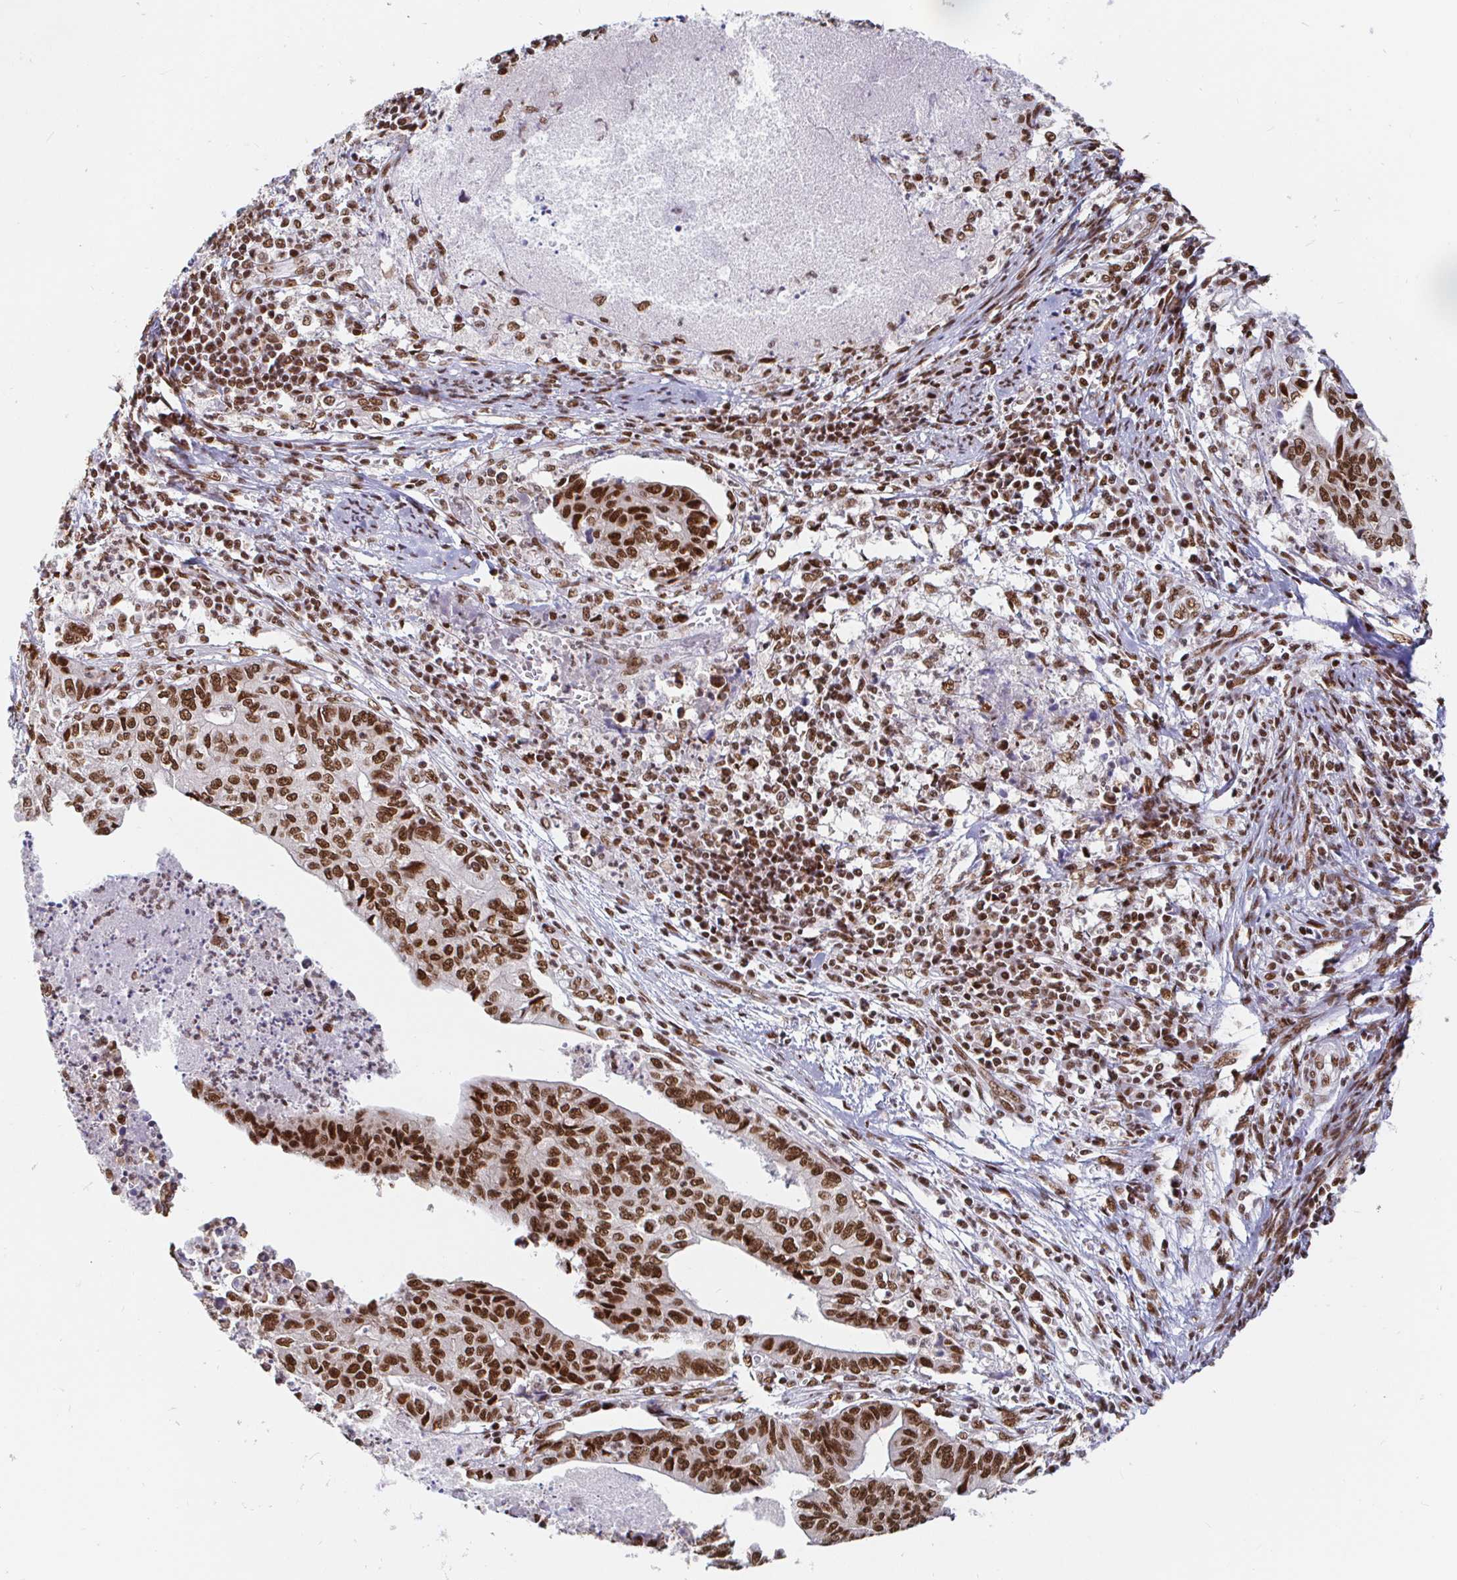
{"staining": {"intensity": "strong", "quantity": ">75%", "location": "nuclear"}, "tissue": "endometrial cancer", "cell_type": "Tumor cells", "image_type": "cancer", "snomed": [{"axis": "morphology", "description": "Adenocarcinoma, NOS"}, {"axis": "topography", "description": "Endometrium"}], "caption": "Immunohistochemical staining of human endometrial cancer reveals high levels of strong nuclear protein positivity in about >75% of tumor cells.", "gene": "RBMX", "patient": {"sex": "female", "age": 65}}